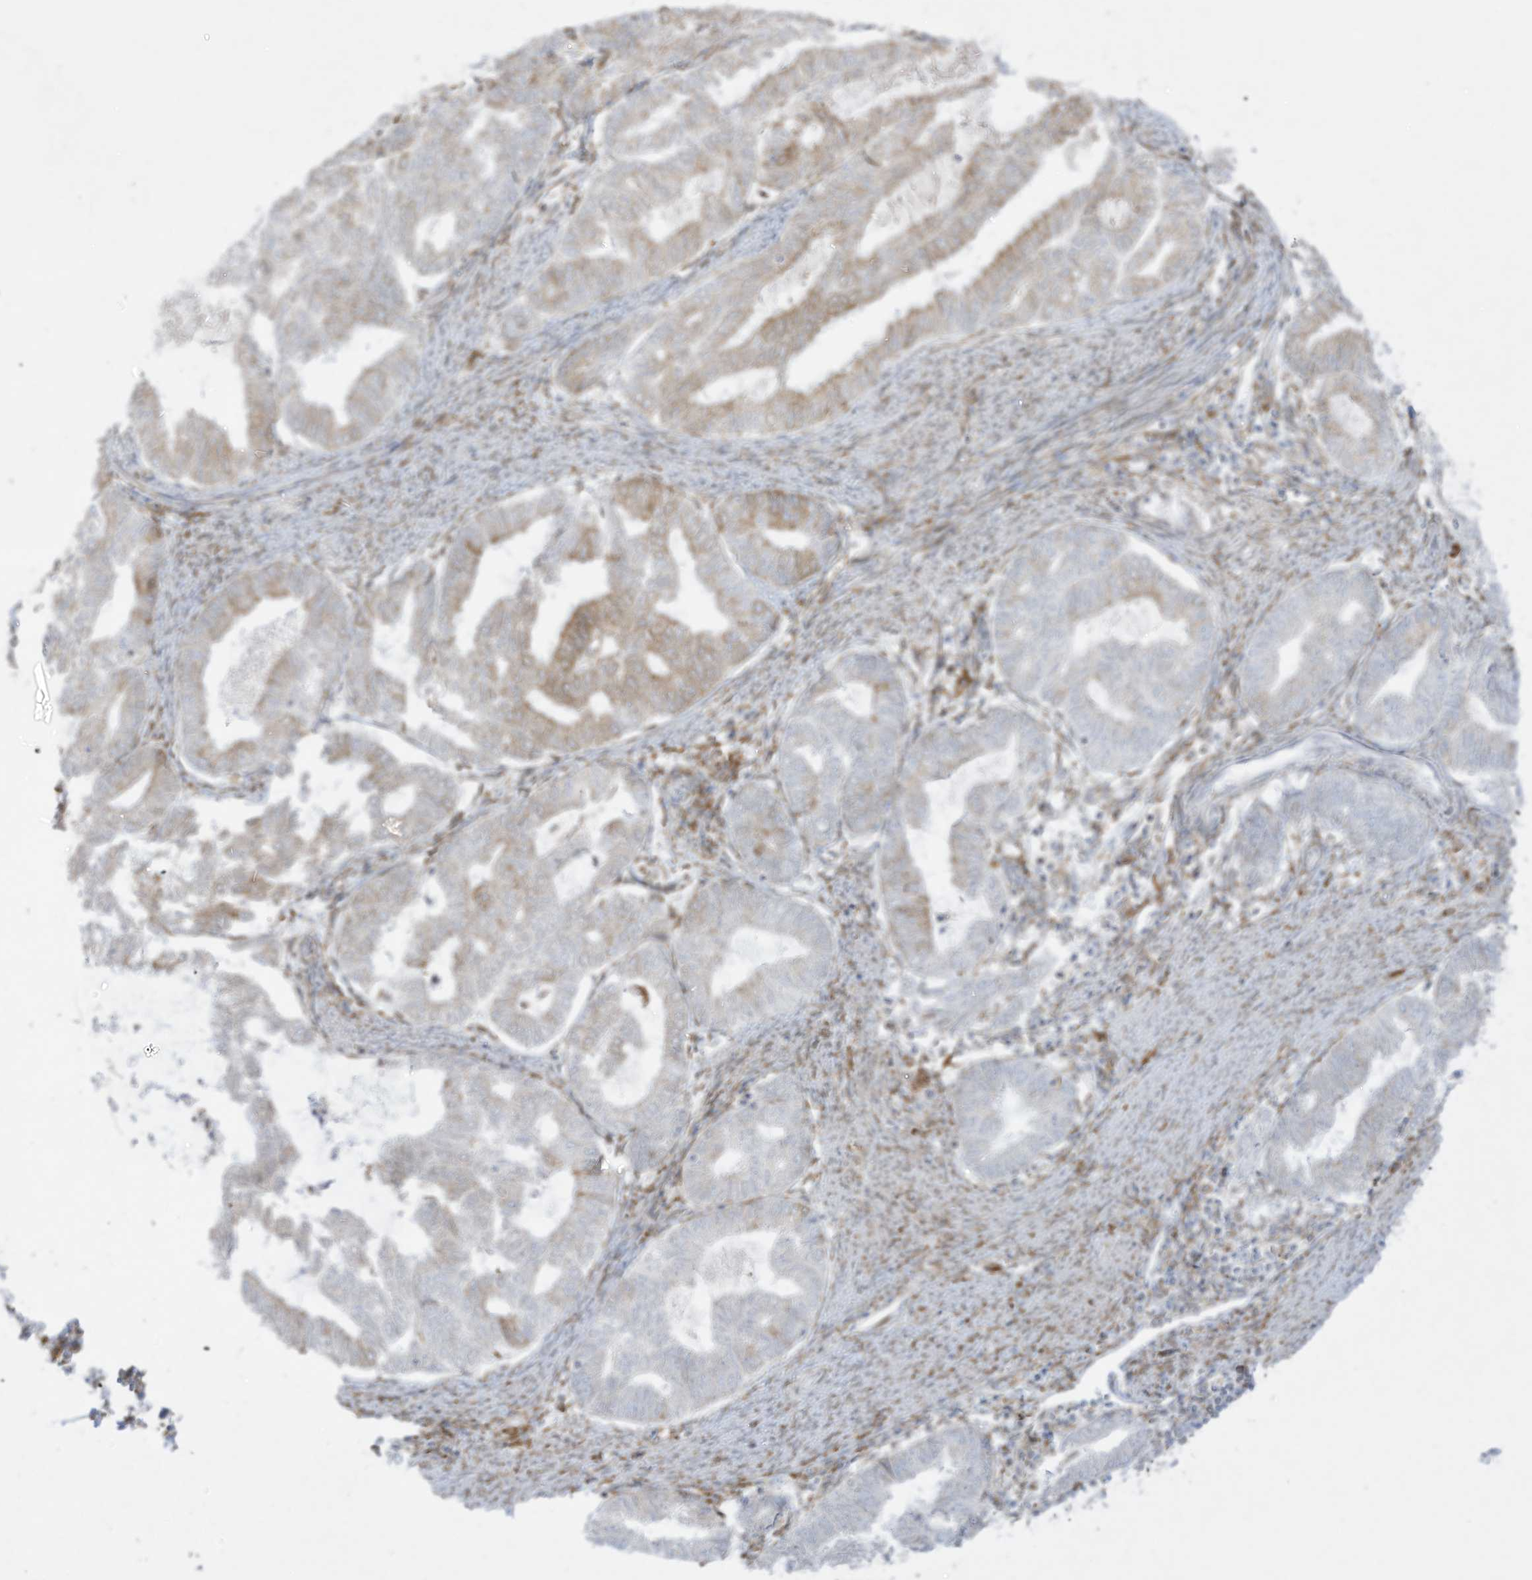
{"staining": {"intensity": "weak", "quantity": "<25%", "location": "cytoplasmic/membranous"}, "tissue": "endometrial cancer", "cell_type": "Tumor cells", "image_type": "cancer", "snomed": [{"axis": "morphology", "description": "Adenocarcinoma, NOS"}, {"axis": "topography", "description": "Endometrium"}], "caption": "This micrograph is of endometrial adenocarcinoma stained with immunohistochemistry to label a protein in brown with the nuclei are counter-stained blue. There is no expression in tumor cells.", "gene": "PTK6", "patient": {"sex": "female", "age": 79}}